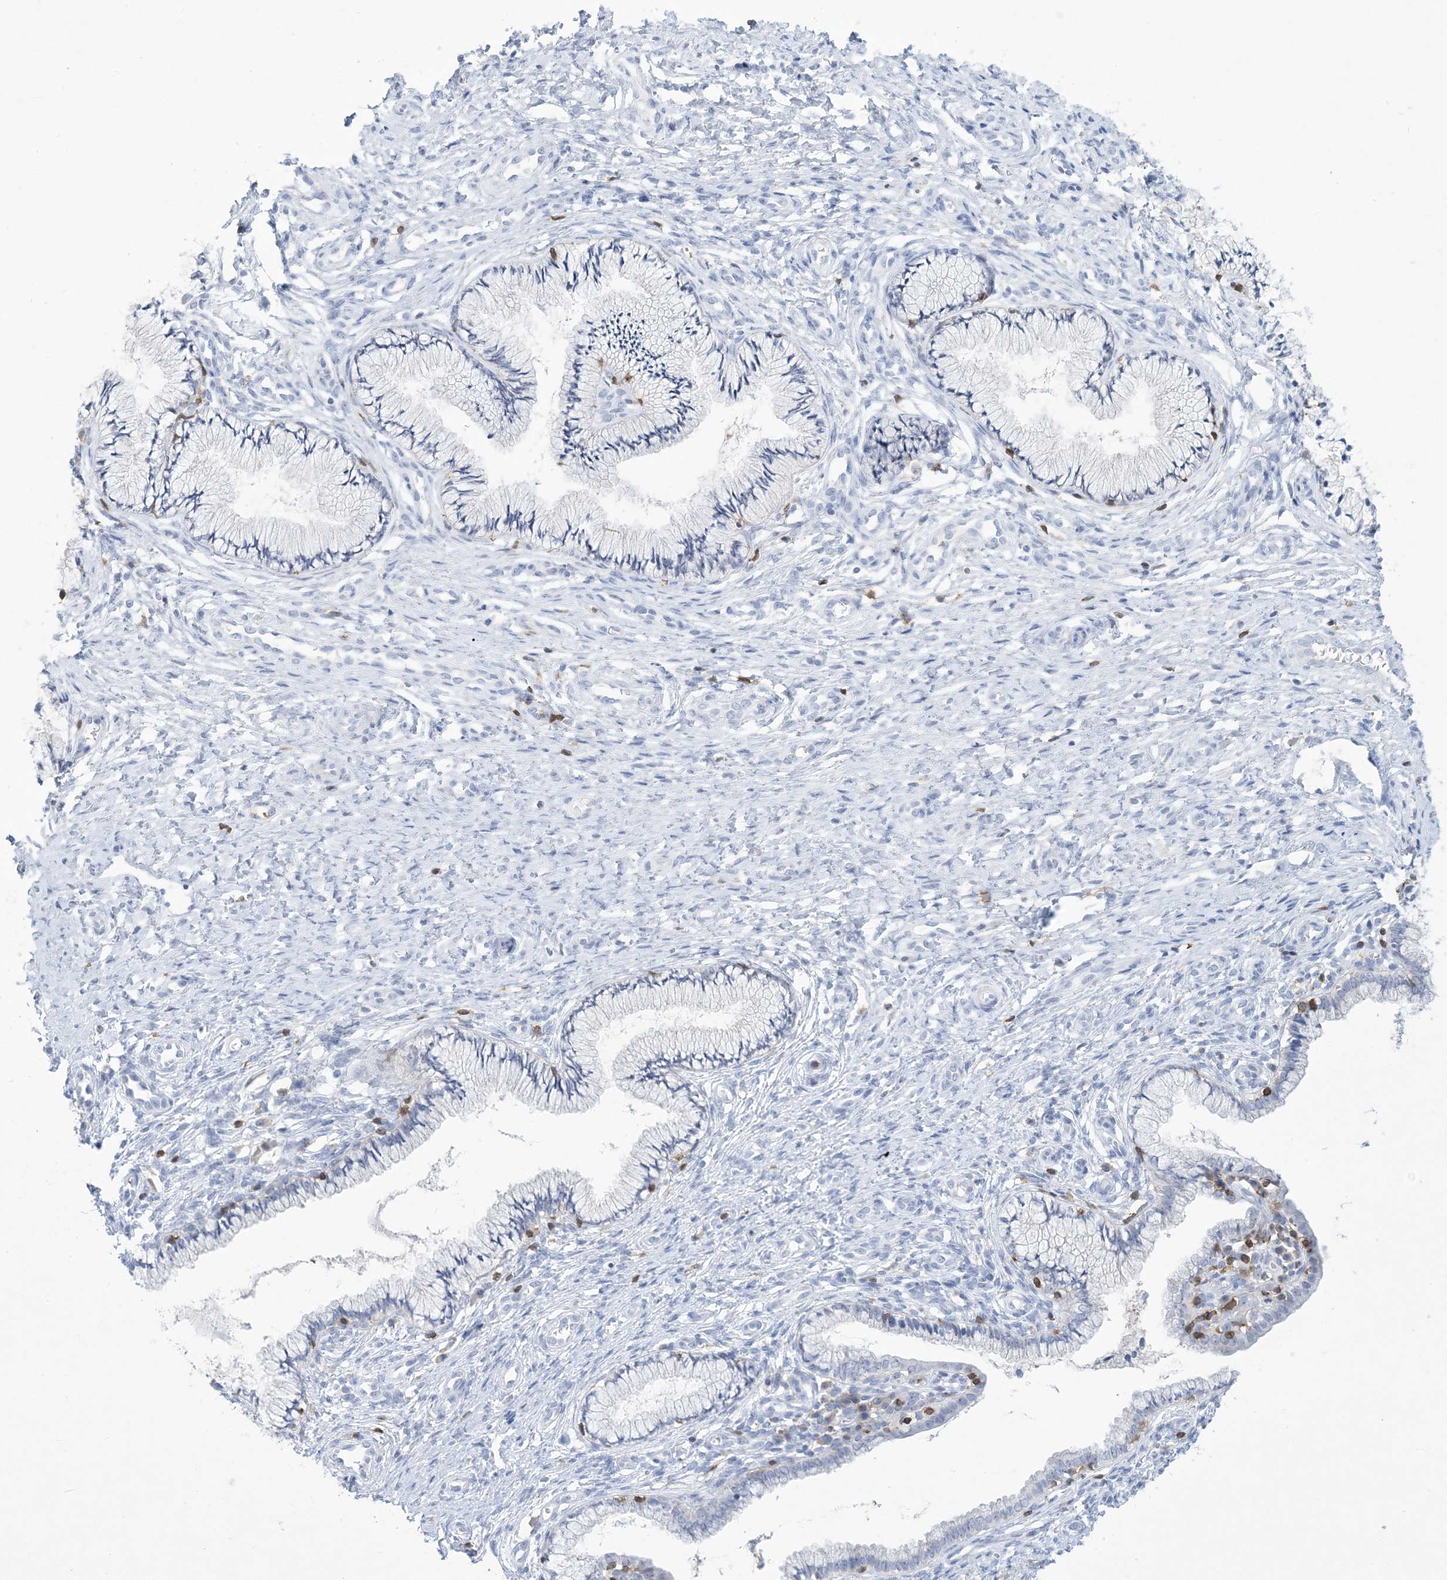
{"staining": {"intensity": "negative", "quantity": "none", "location": "none"}, "tissue": "cervix", "cell_type": "Glandular cells", "image_type": "normal", "snomed": [{"axis": "morphology", "description": "Normal tissue, NOS"}, {"axis": "topography", "description": "Cervix"}], "caption": "This is a image of IHC staining of normal cervix, which shows no positivity in glandular cells. The staining is performed using DAB brown chromogen with nuclei counter-stained in using hematoxylin.", "gene": "PSD4", "patient": {"sex": "female", "age": 36}}